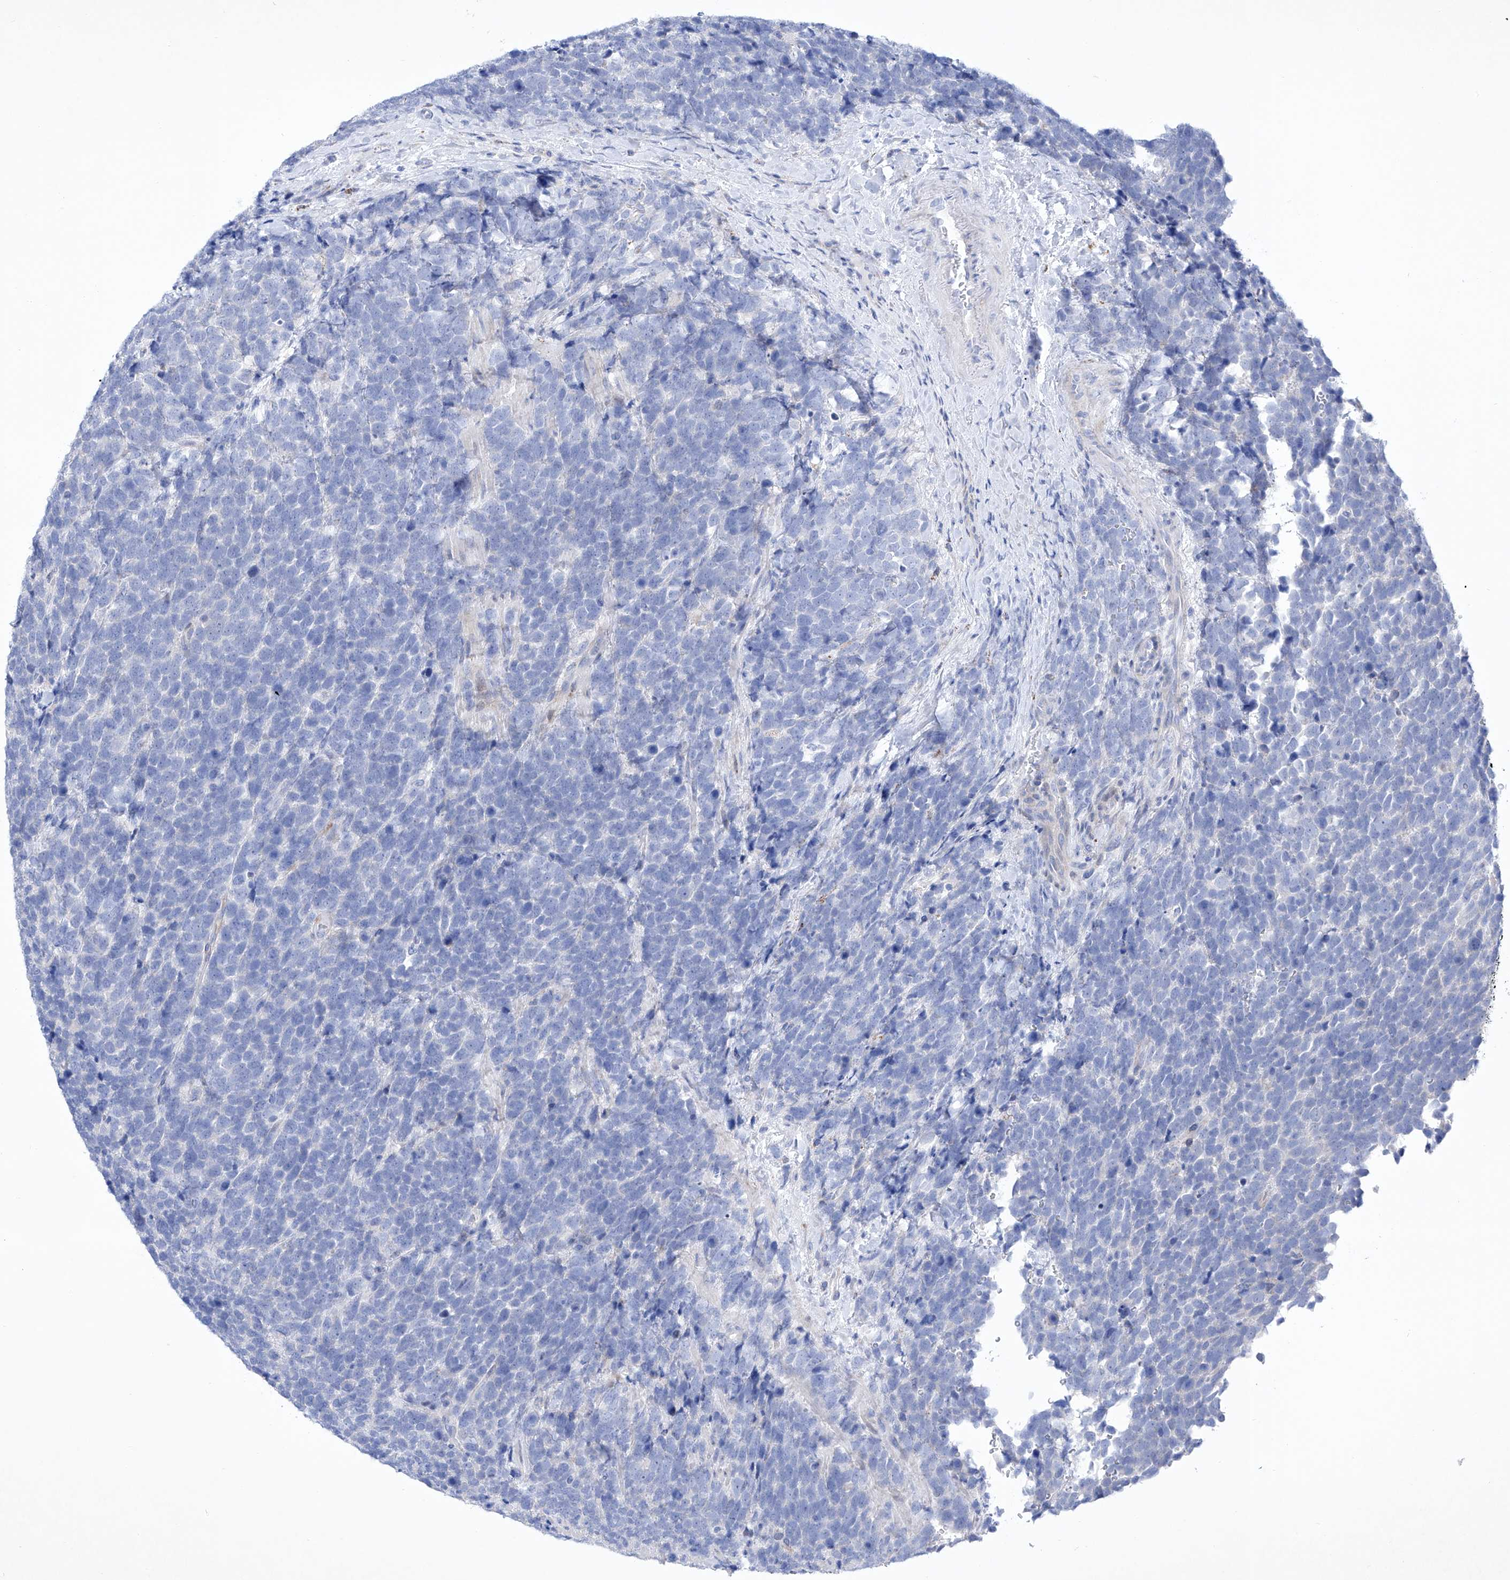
{"staining": {"intensity": "negative", "quantity": "none", "location": "none"}, "tissue": "urothelial cancer", "cell_type": "Tumor cells", "image_type": "cancer", "snomed": [{"axis": "morphology", "description": "Urothelial carcinoma, High grade"}, {"axis": "topography", "description": "Urinary bladder"}], "caption": "A micrograph of urothelial carcinoma (high-grade) stained for a protein reveals no brown staining in tumor cells. (DAB immunohistochemistry (IHC) visualized using brightfield microscopy, high magnification).", "gene": "C1orf87", "patient": {"sex": "female", "age": 82}}